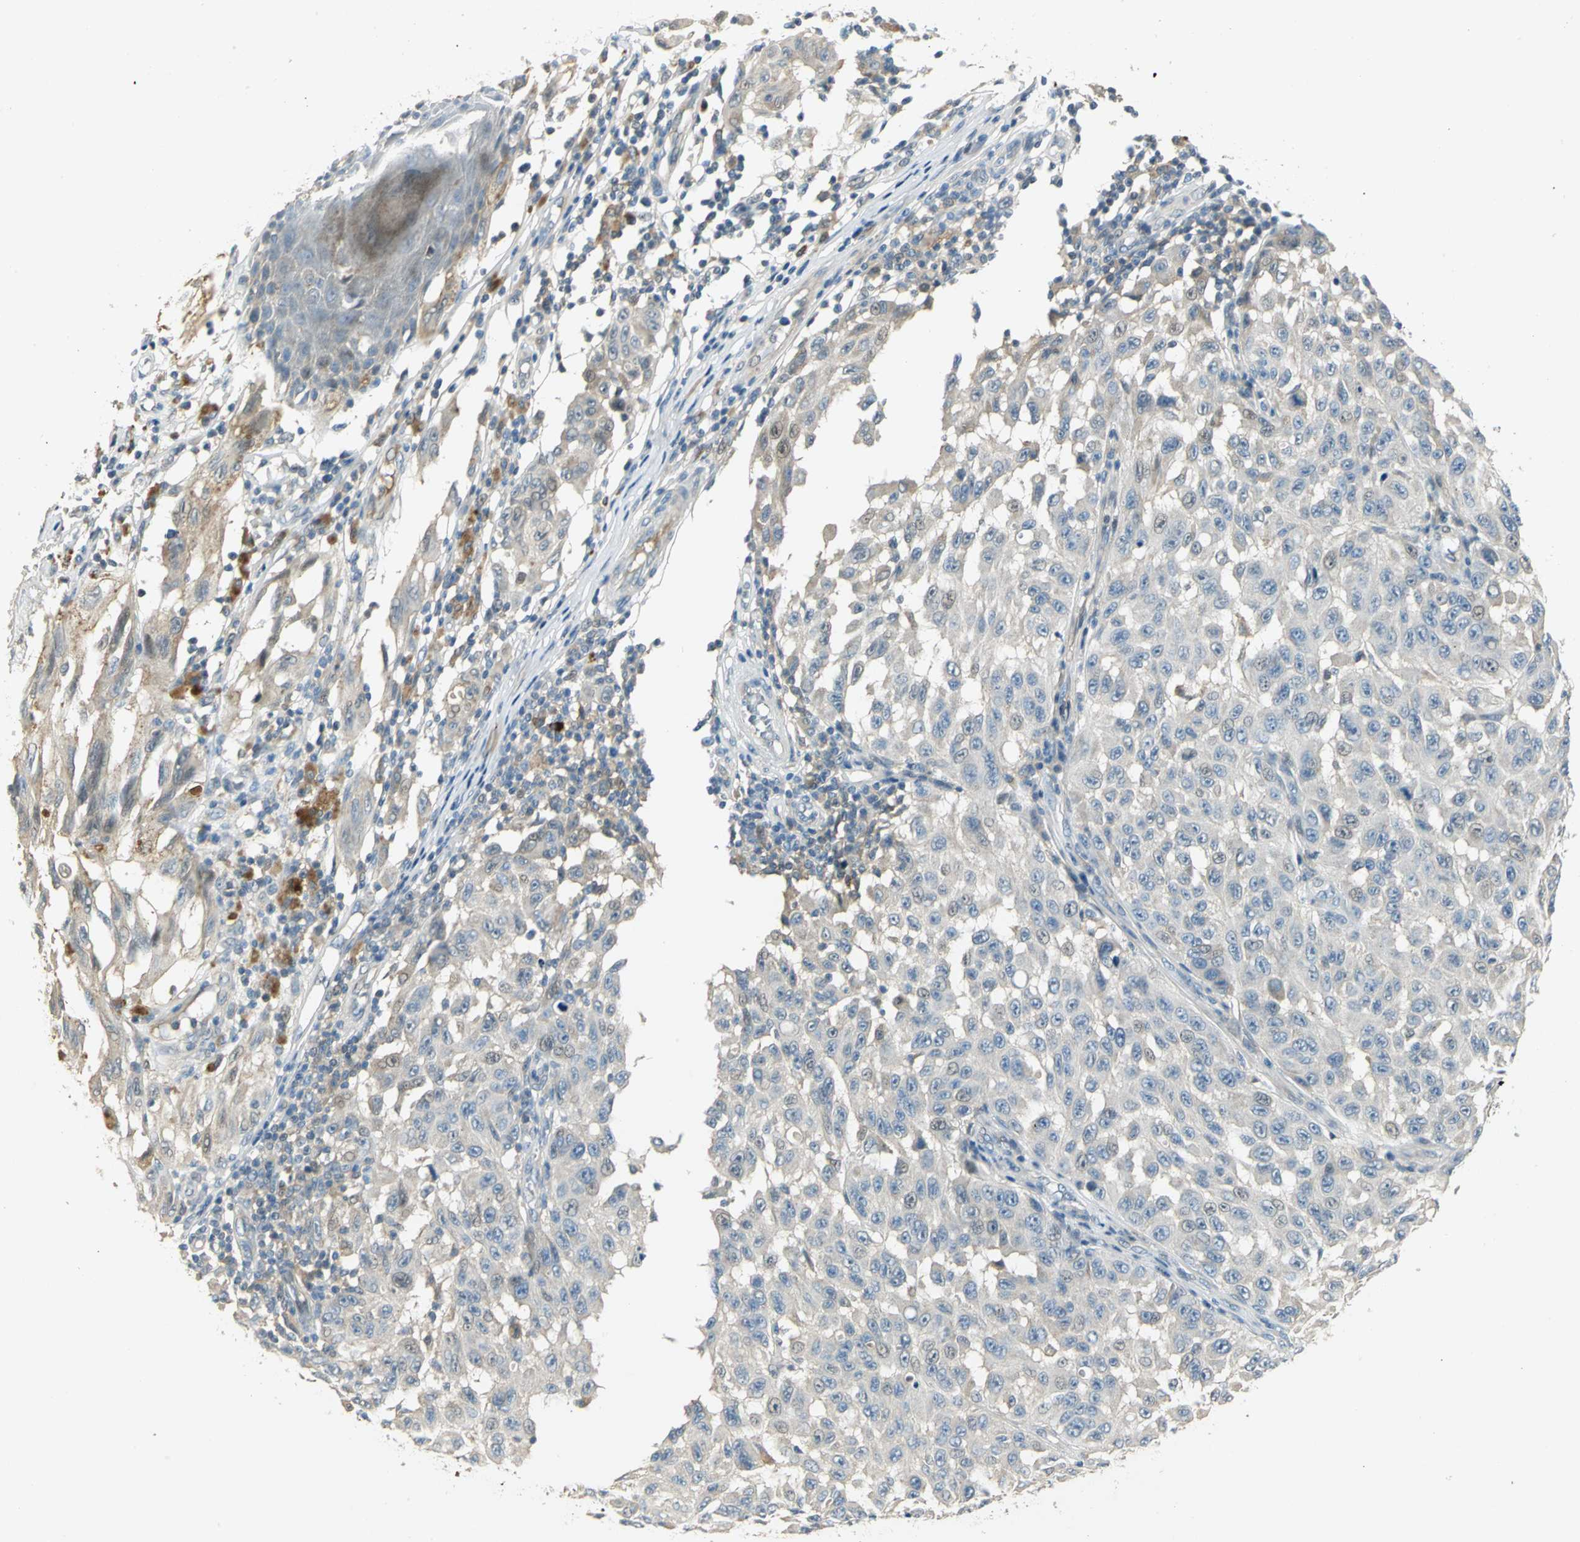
{"staining": {"intensity": "negative", "quantity": "none", "location": "none"}, "tissue": "melanoma", "cell_type": "Tumor cells", "image_type": "cancer", "snomed": [{"axis": "morphology", "description": "Malignant melanoma, NOS"}, {"axis": "topography", "description": "Skin"}], "caption": "Tumor cells are negative for protein expression in human melanoma. Brightfield microscopy of immunohistochemistry (IHC) stained with DAB (3,3'-diaminobenzidine) (brown) and hematoxylin (blue), captured at high magnification.", "gene": "PROC", "patient": {"sex": "male", "age": 30}}